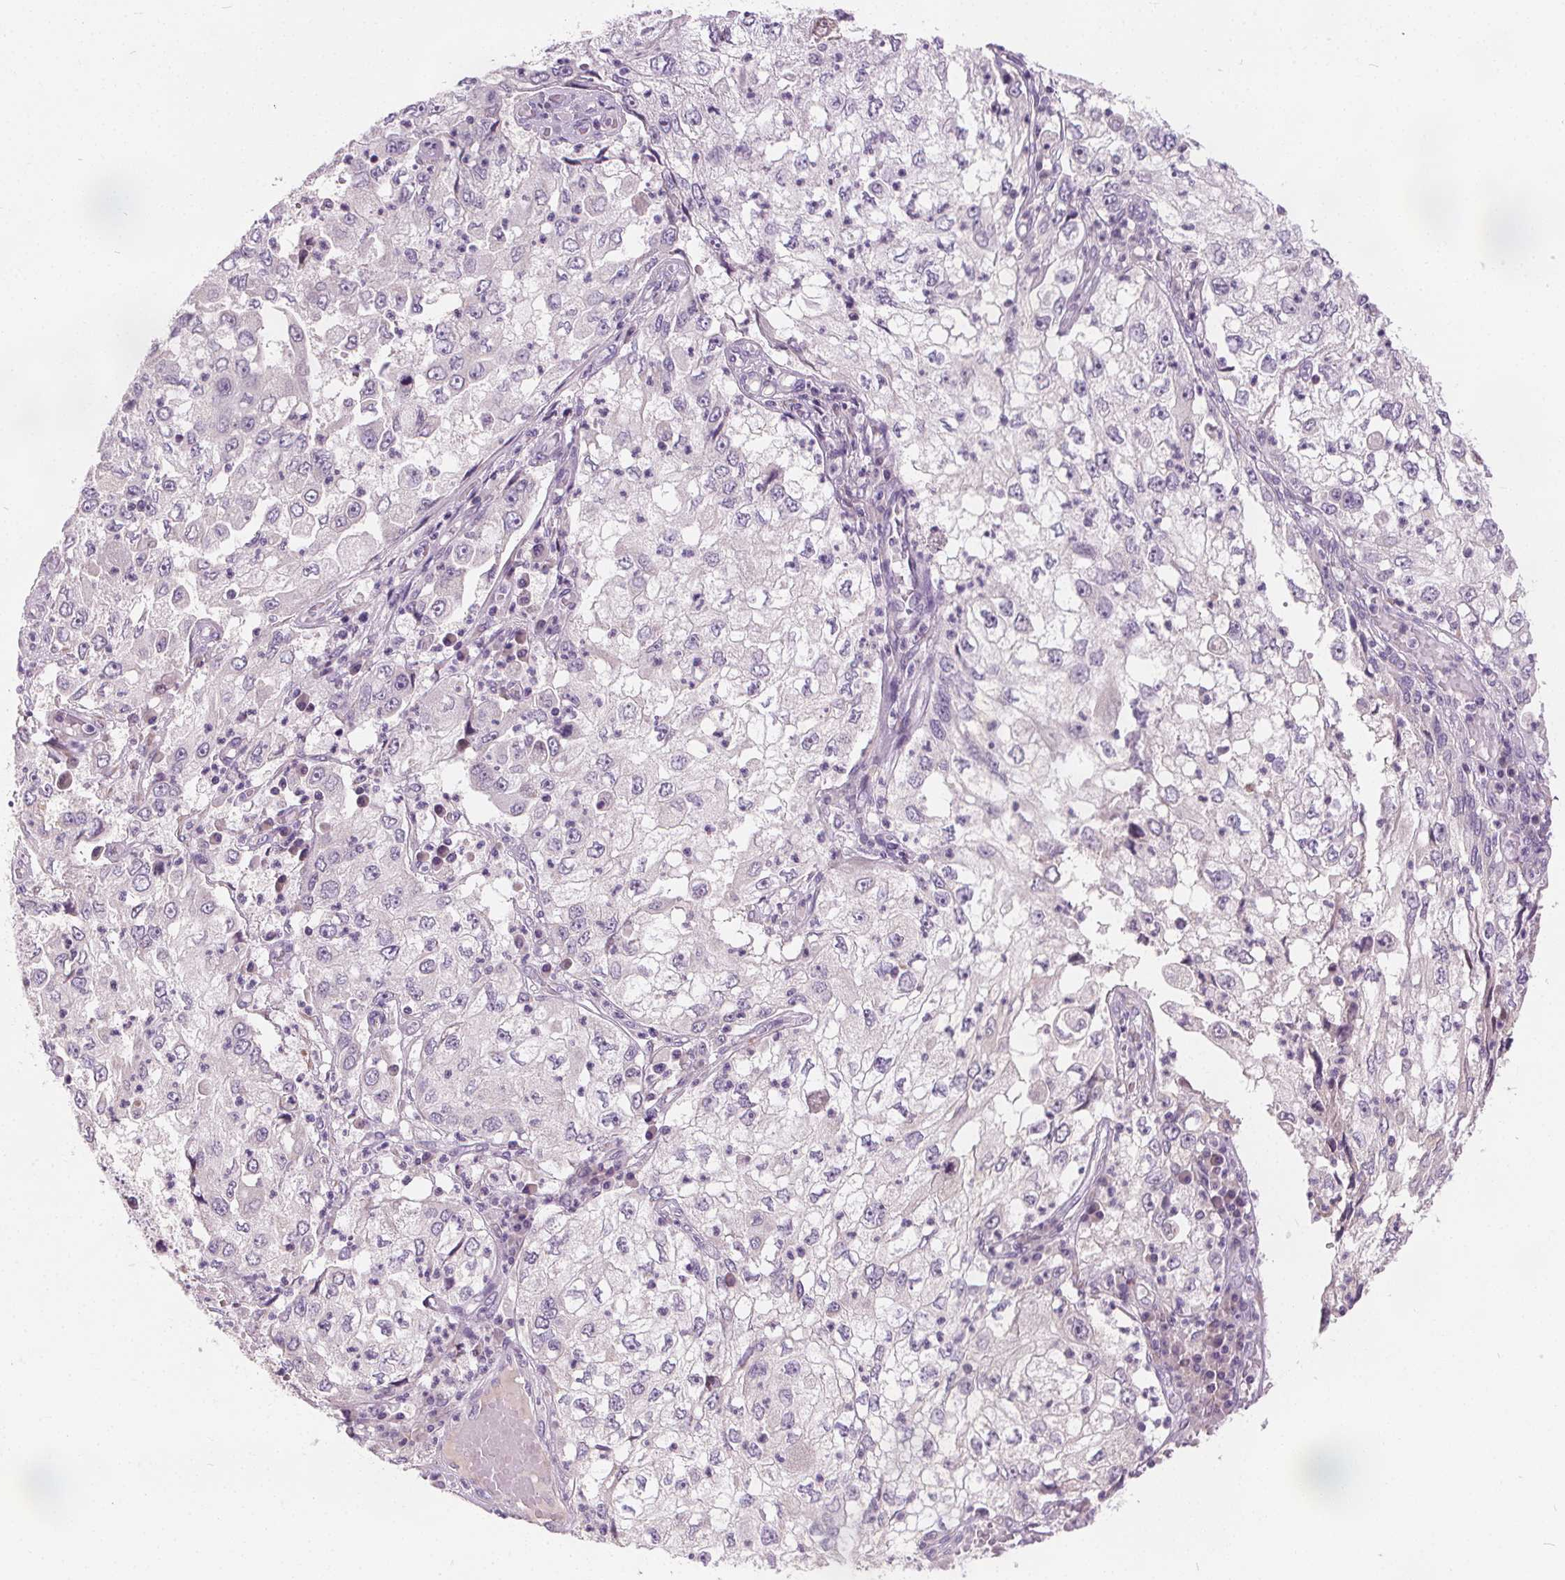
{"staining": {"intensity": "negative", "quantity": "none", "location": "none"}, "tissue": "cervical cancer", "cell_type": "Tumor cells", "image_type": "cancer", "snomed": [{"axis": "morphology", "description": "Squamous cell carcinoma, NOS"}, {"axis": "topography", "description": "Cervix"}], "caption": "Tumor cells show no significant expression in cervical cancer (squamous cell carcinoma).", "gene": "ACOX2", "patient": {"sex": "female", "age": 36}}